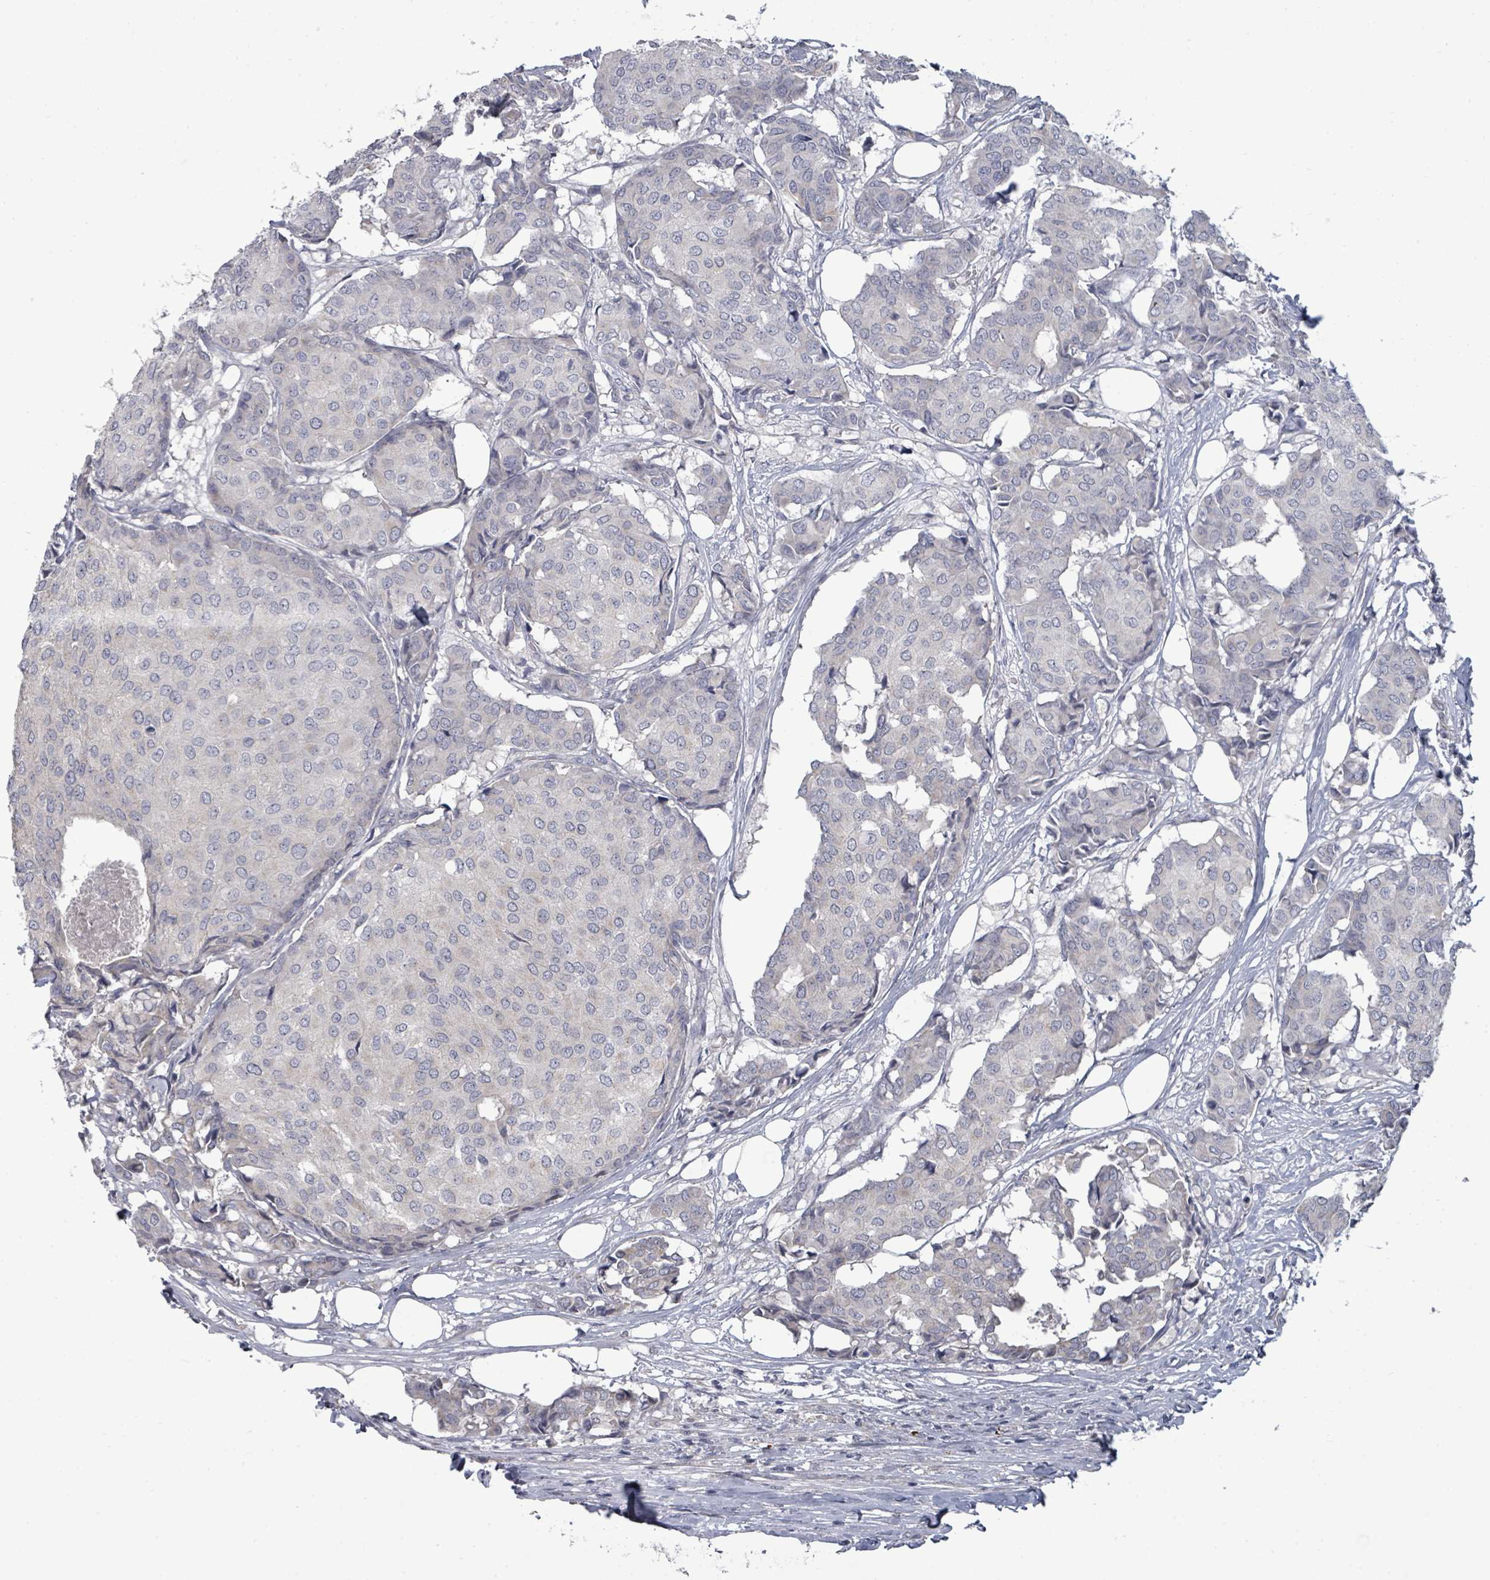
{"staining": {"intensity": "negative", "quantity": "none", "location": "none"}, "tissue": "breast cancer", "cell_type": "Tumor cells", "image_type": "cancer", "snomed": [{"axis": "morphology", "description": "Duct carcinoma"}, {"axis": "topography", "description": "Breast"}], "caption": "Tumor cells are negative for brown protein staining in intraductal carcinoma (breast).", "gene": "ASB12", "patient": {"sex": "female", "age": 75}}